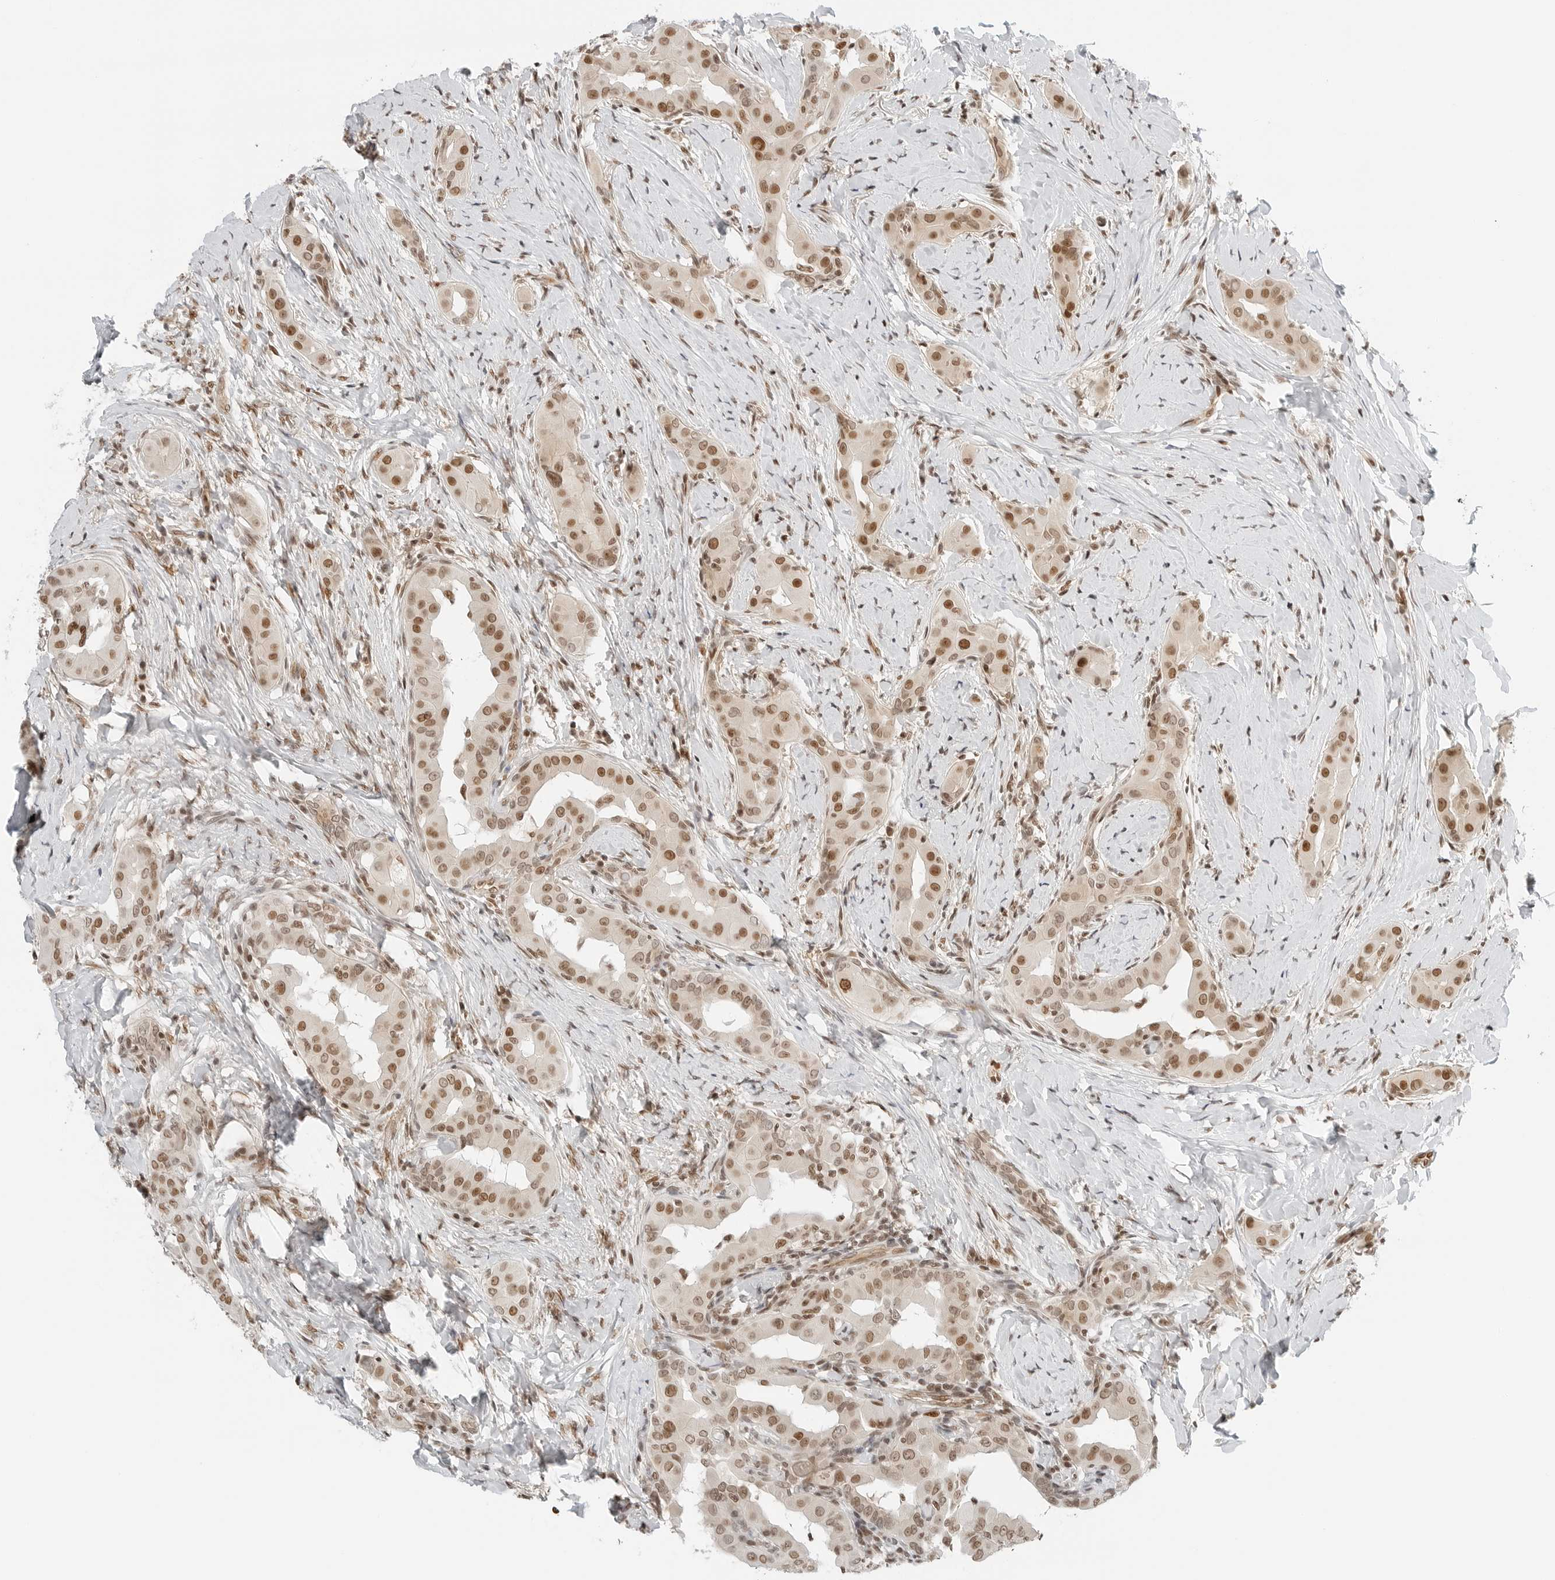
{"staining": {"intensity": "strong", "quantity": ">75%", "location": "nuclear"}, "tissue": "thyroid cancer", "cell_type": "Tumor cells", "image_type": "cancer", "snomed": [{"axis": "morphology", "description": "Papillary adenocarcinoma, NOS"}, {"axis": "topography", "description": "Thyroid gland"}], "caption": "Thyroid cancer stained with a protein marker exhibits strong staining in tumor cells.", "gene": "CRTC2", "patient": {"sex": "male", "age": 33}}